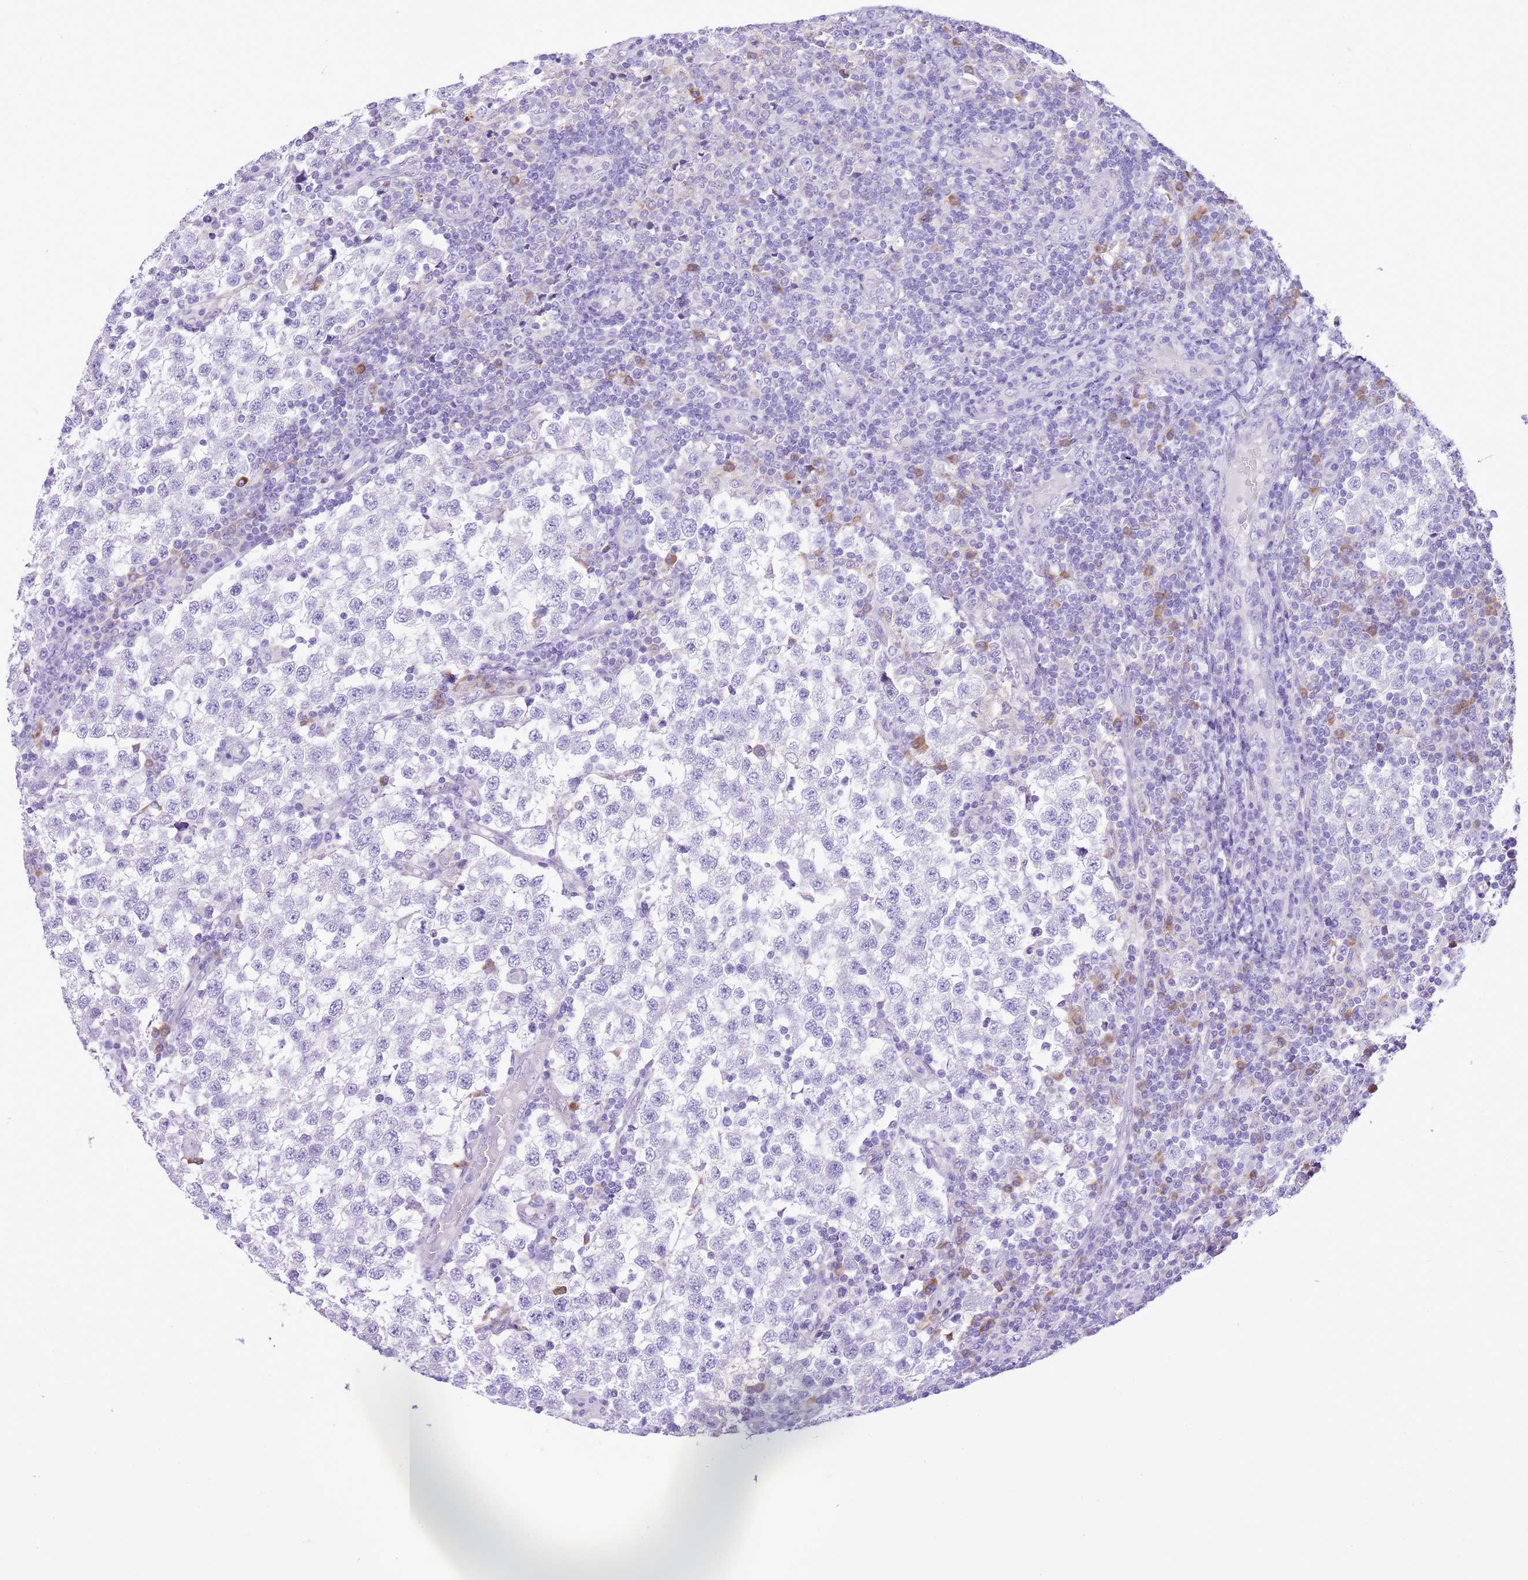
{"staining": {"intensity": "negative", "quantity": "none", "location": "none"}, "tissue": "testis cancer", "cell_type": "Tumor cells", "image_type": "cancer", "snomed": [{"axis": "morphology", "description": "Seminoma, NOS"}, {"axis": "topography", "description": "Testis"}], "caption": "This is an IHC histopathology image of testis seminoma. There is no positivity in tumor cells.", "gene": "AAR2", "patient": {"sex": "male", "age": 34}}